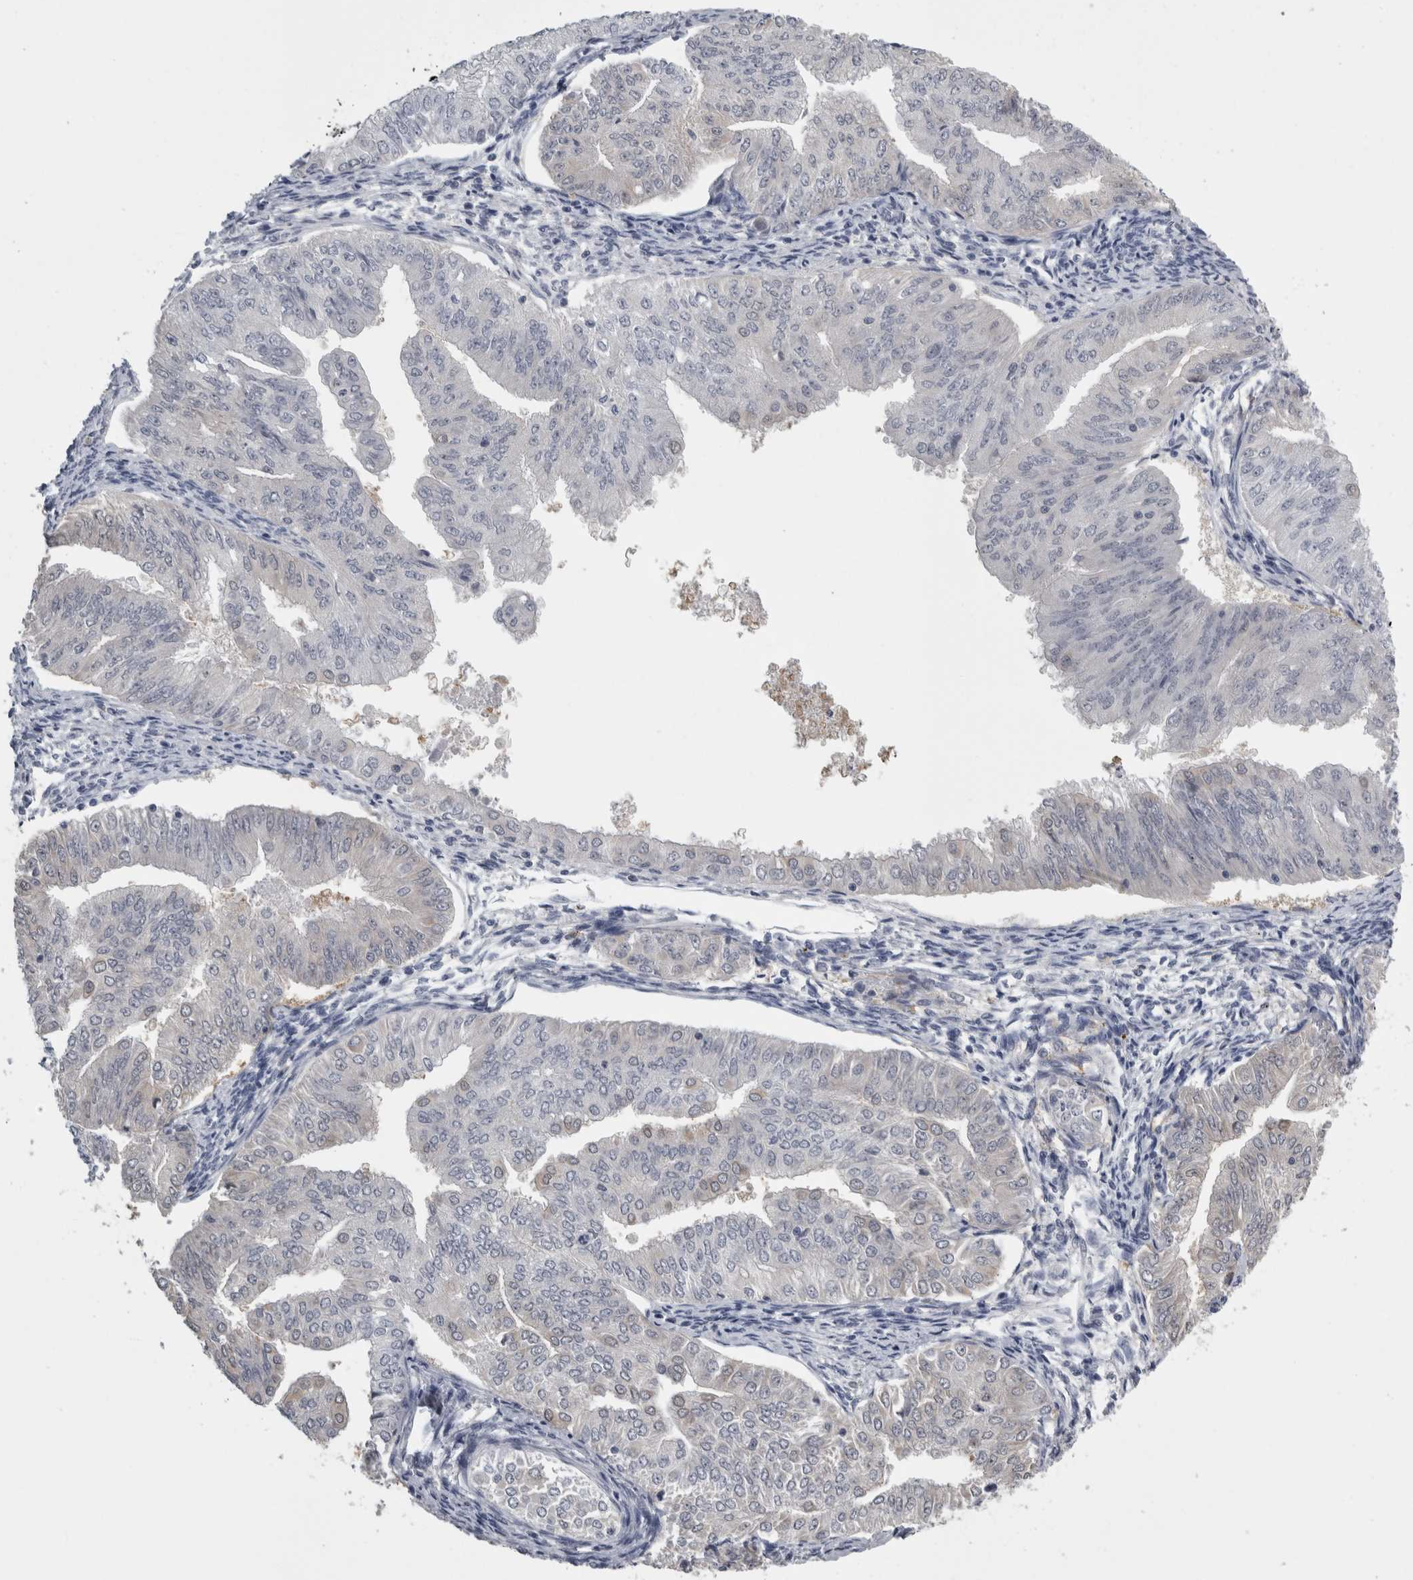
{"staining": {"intensity": "negative", "quantity": "none", "location": "none"}, "tissue": "endometrial cancer", "cell_type": "Tumor cells", "image_type": "cancer", "snomed": [{"axis": "morphology", "description": "Normal tissue, NOS"}, {"axis": "morphology", "description": "Adenocarcinoma, NOS"}, {"axis": "topography", "description": "Endometrium"}], "caption": "There is no significant staining in tumor cells of endometrial cancer. (DAB immunohistochemistry with hematoxylin counter stain).", "gene": "TCAP", "patient": {"sex": "female", "age": 53}}